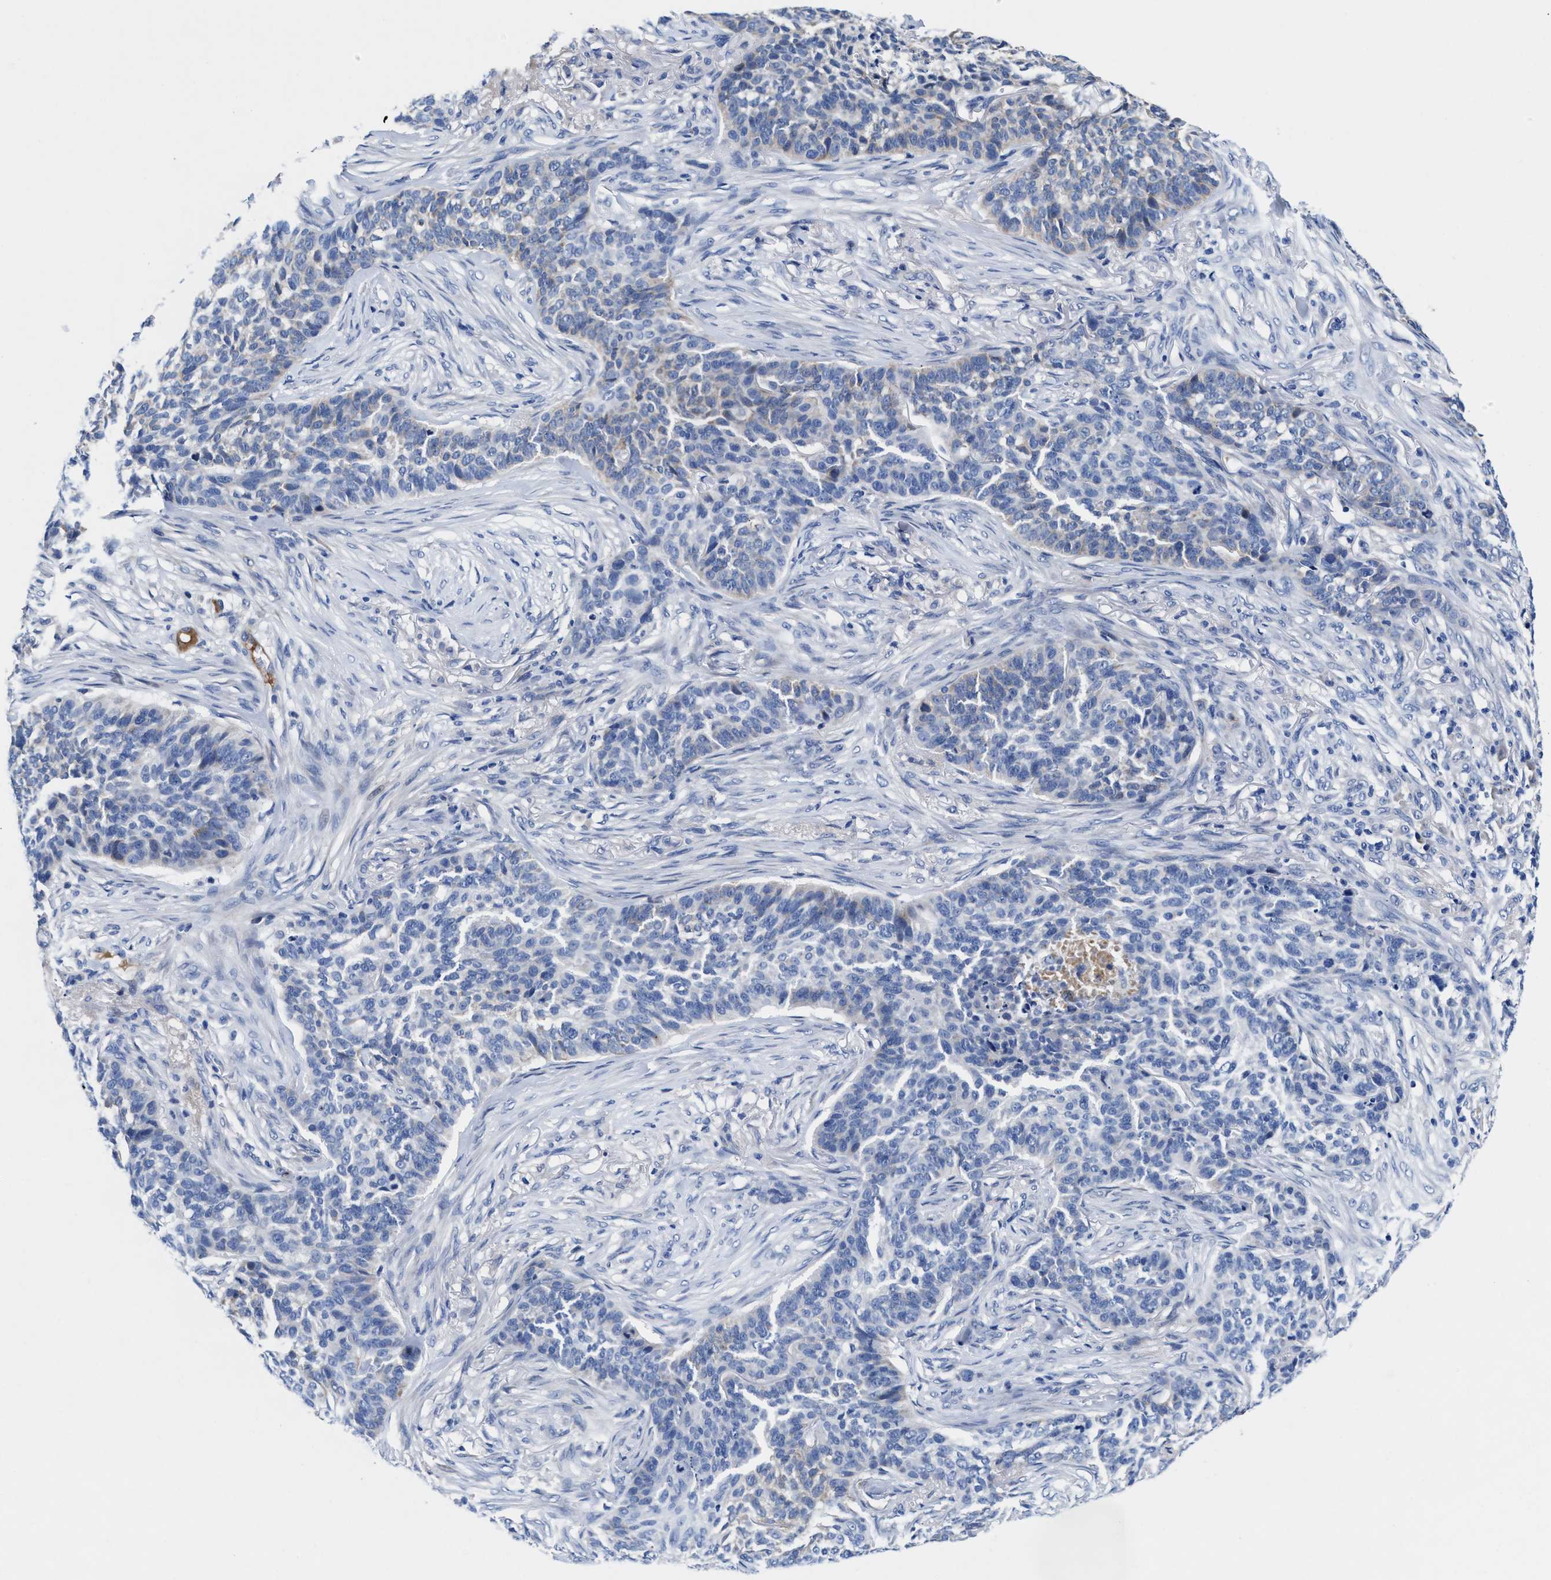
{"staining": {"intensity": "negative", "quantity": "none", "location": "none"}, "tissue": "skin cancer", "cell_type": "Tumor cells", "image_type": "cancer", "snomed": [{"axis": "morphology", "description": "Basal cell carcinoma"}, {"axis": "topography", "description": "Skin"}], "caption": "This is a image of immunohistochemistry (IHC) staining of skin cancer (basal cell carcinoma), which shows no staining in tumor cells. The staining was performed using DAB (3,3'-diaminobenzidine) to visualize the protein expression in brown, while the nuclei were stained in blue with hematoxylin (Magnification: 20x).", "gene": "DHRS13", "patient": {"sex": "male", "age": 85}}